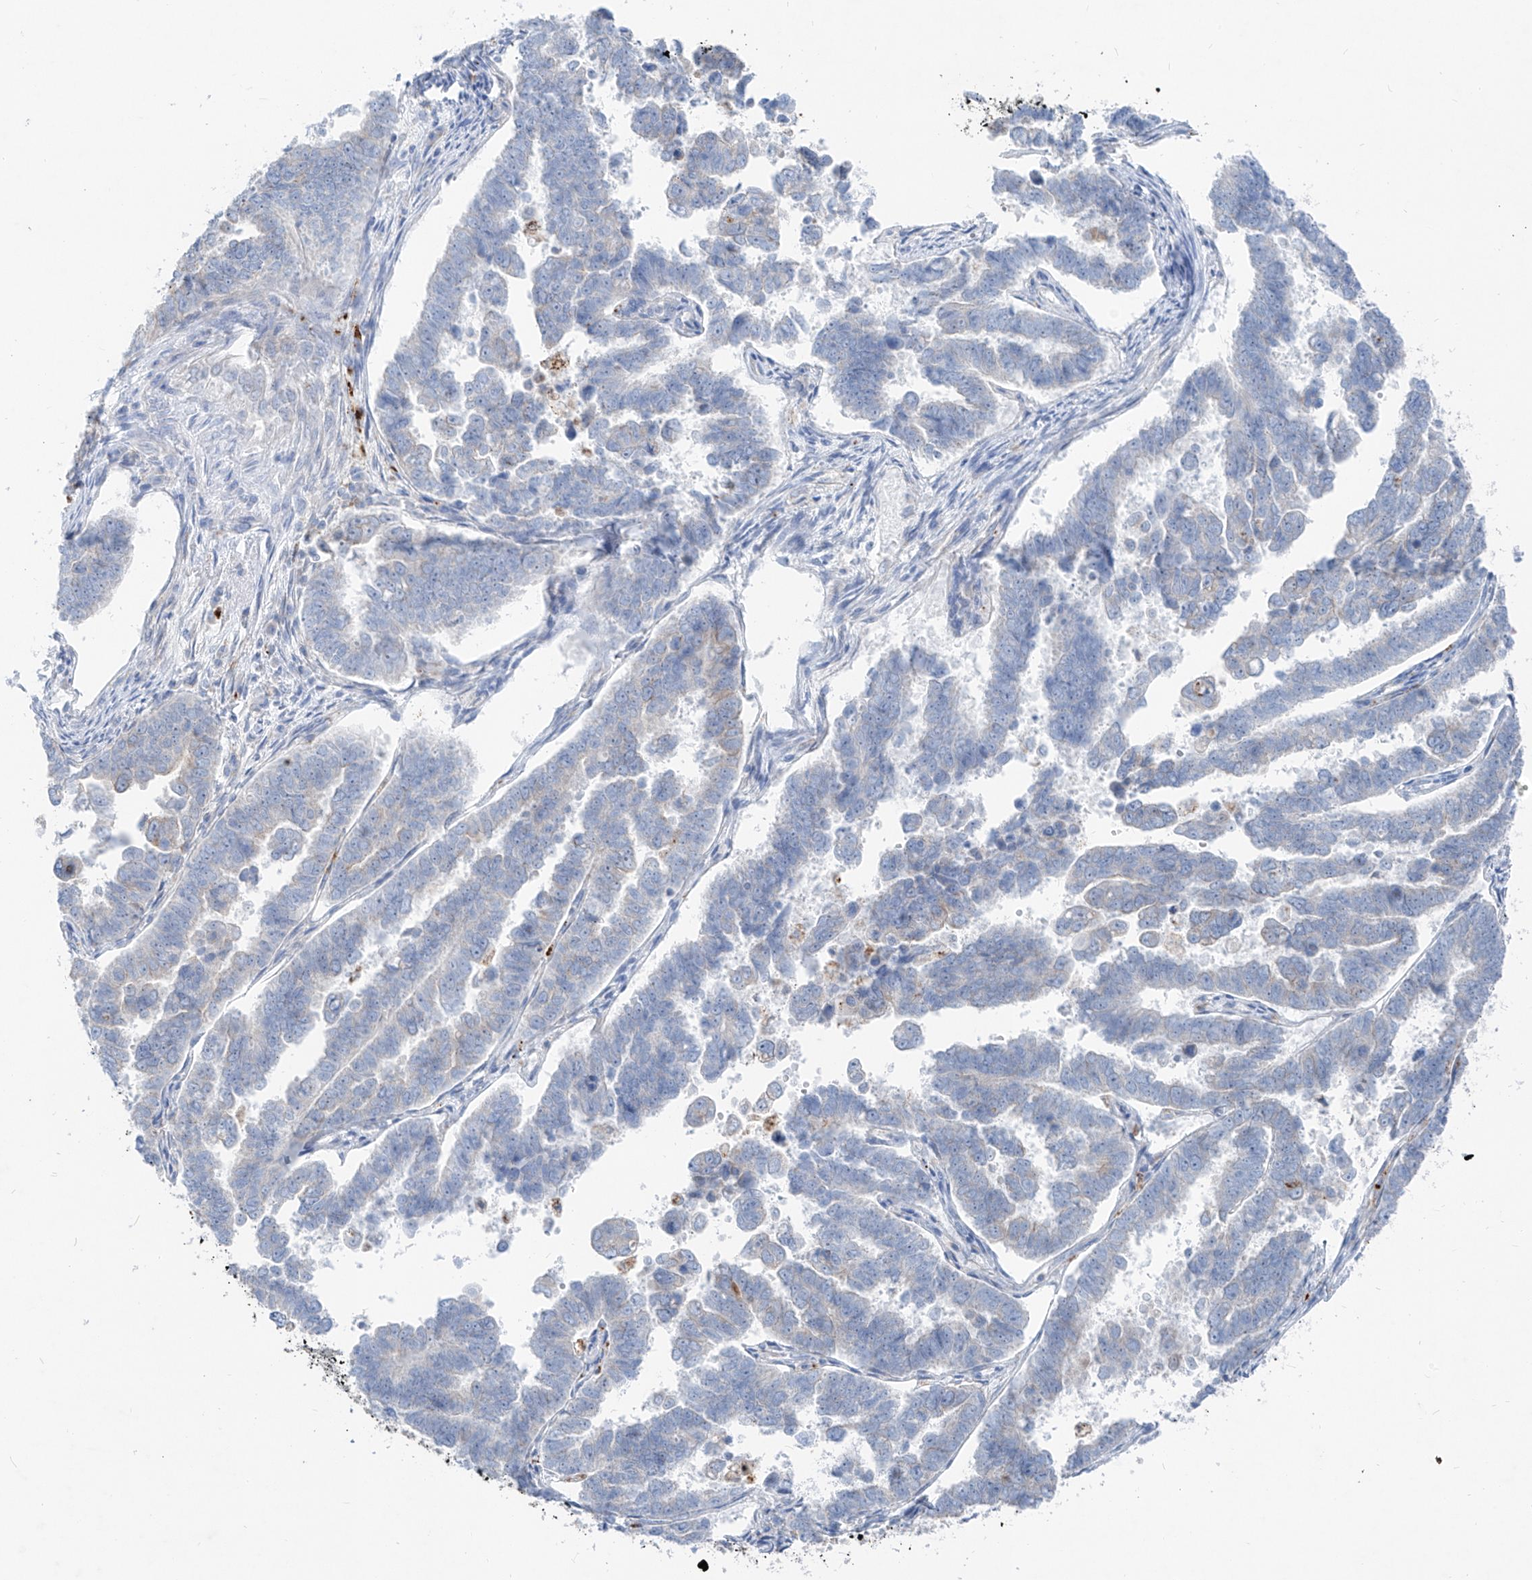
{"staining": {"intensity": "negative", "quantity": "none", "location": "none"}, "tissue": "endometrial cancer", "cell_type": "Tumor cells", "image_type": "cancer", "snomed": [{"axis": "morphology", "description": "Adenocarcinoma, NOS"}, {"axis": "topography", "description": "Endometrium"}], "caption": "Protein analysis of adenocarcinoma (endometrial) exhibits no significant staining in tumor cells.", "gene": "GPR137C", "patient": {"sex": "female", "age": 75}}